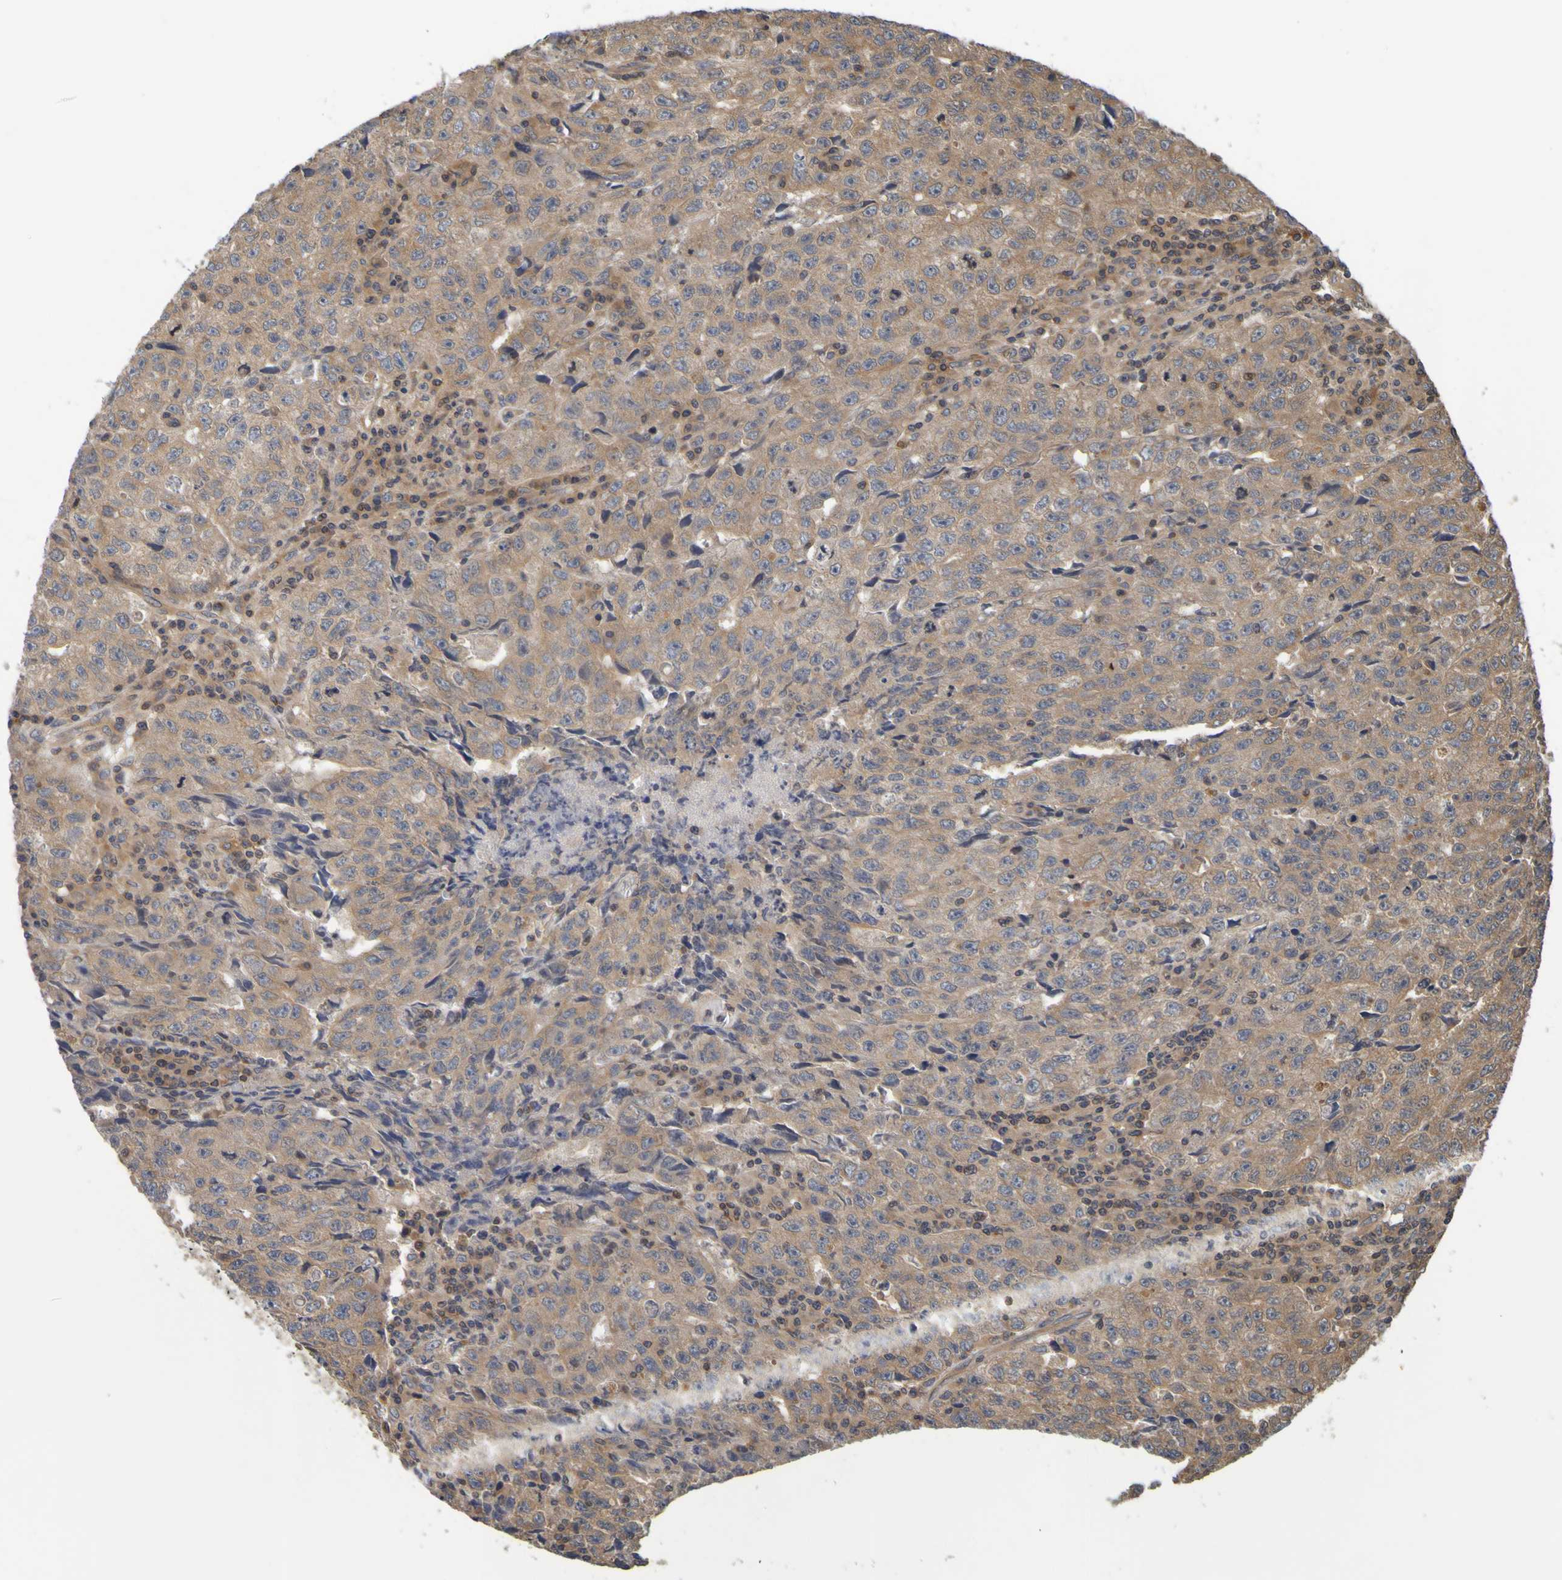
{"staining": {"intensity": "moderate", "quantity": "25%-75%", "location": "cytoplasmic/membranous"}, "tissue": "testis cancer", "cell_type": "Tumor cells", "image_type": "cancer", "snomed": [{"axis": "morphology", "description": "Necrosis, NOS"}, {"axis": "morphology", "description": "Carcinoma, Embryonal, NOS"}, {"axis": "topography", "description": "Testis"}], "caption": "IHC (DAB (3,3'-diaminobenzidine)) staining of human testis cancer (embryonal carcinoma) shows moderate cytoplasmic/membranous protein positivity in about 25%-75% of tumor cells.", "gene": "OCRL", "patient": {"sex": "male", "age": 19}}